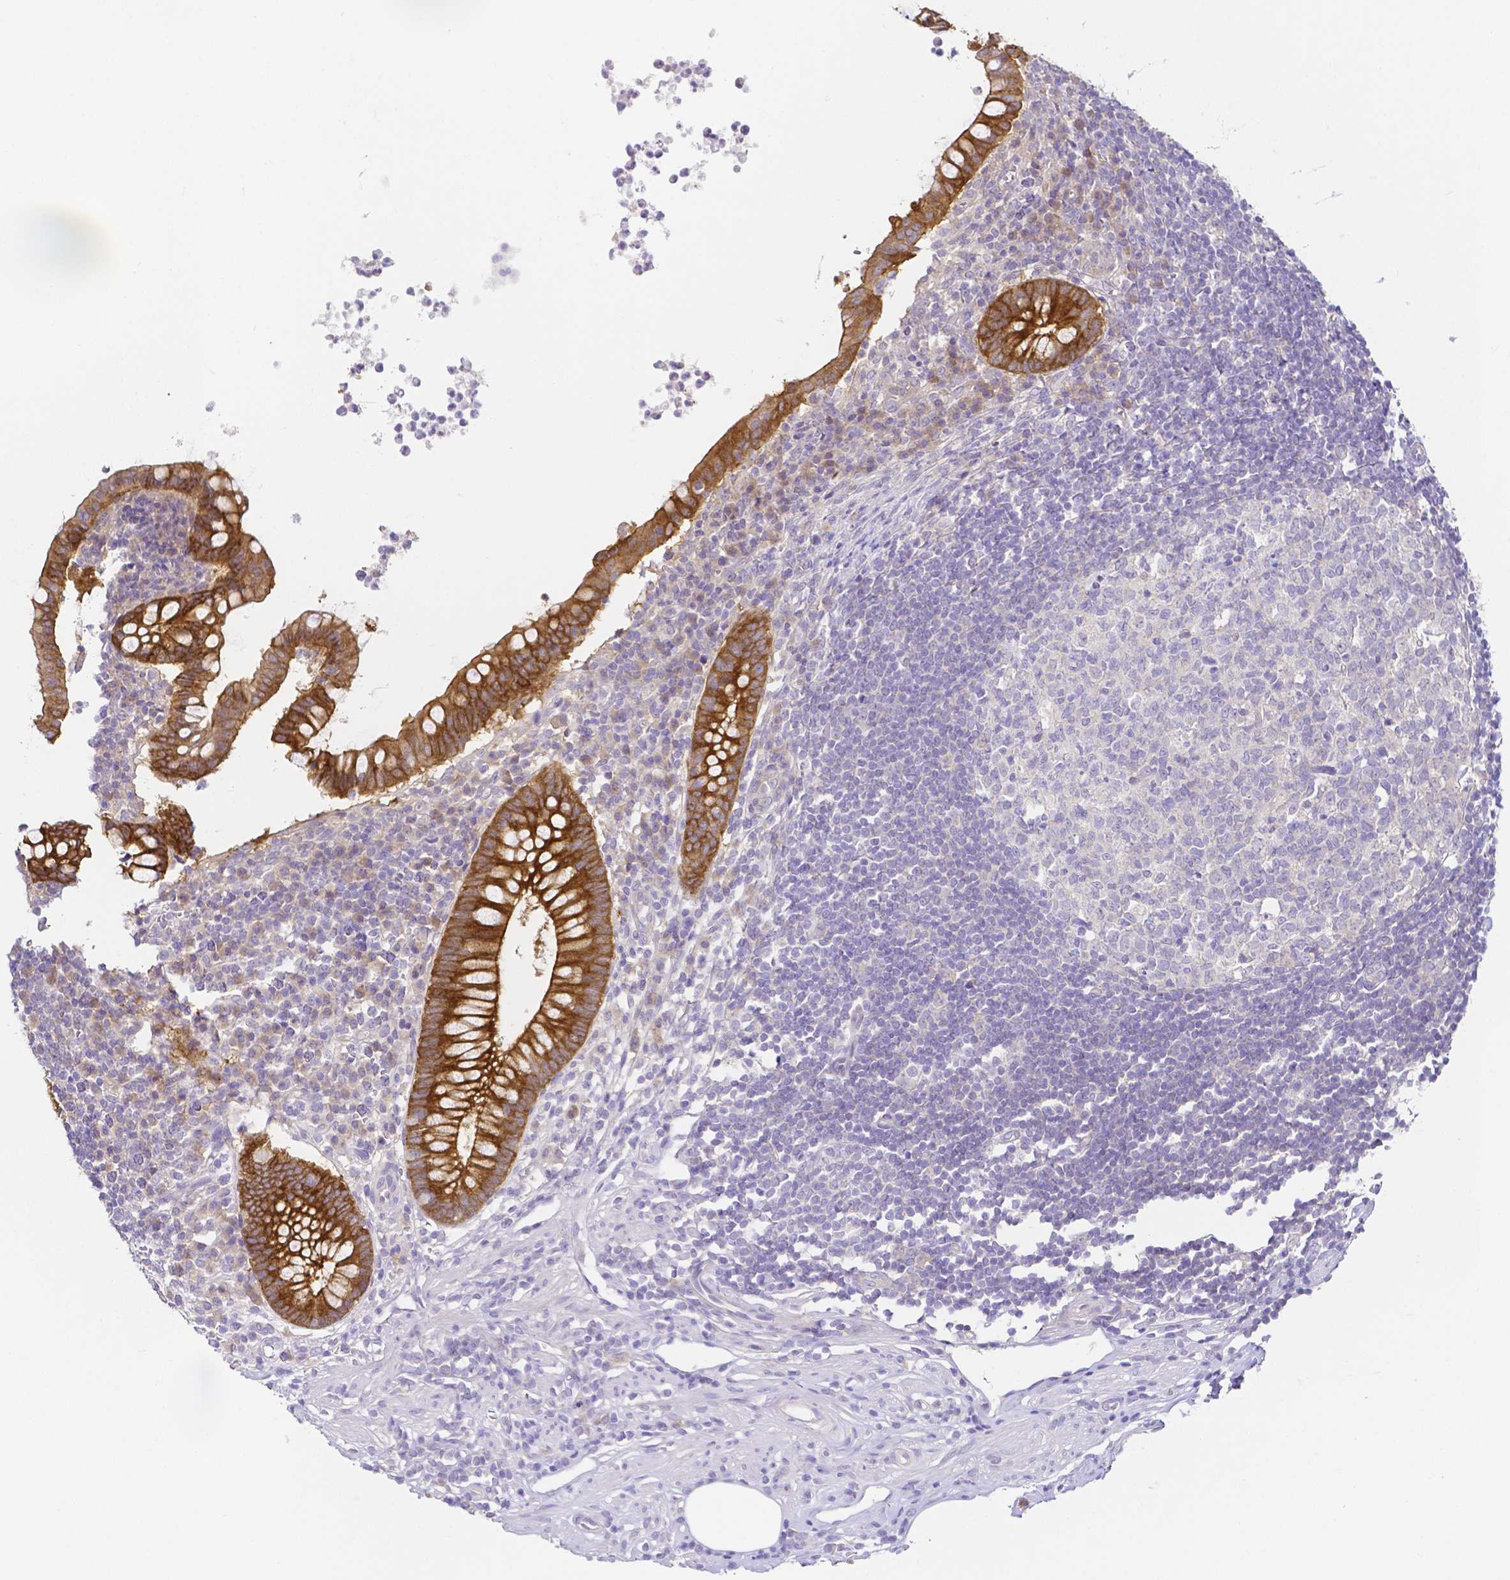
{"staining": {"intensity": "strong", "quantity": ">75%", "location": "cytoplasmic/membranous"}, "tissue": "appendix", "cell_type": "Glandular cells", "image_type": "normal", "snomed": [{"axis": "morphology", "description": "Normal tissue, NOS"}, {"axis": "topography", "description": "Appendix"}], "caption": "A brown stain highlights strong cytoplasmic/membranous expression of a protein in glandular cells of unremarkable appendix.", "gene": "PKP3", "patient": {"sex": "female", "age": 56}}